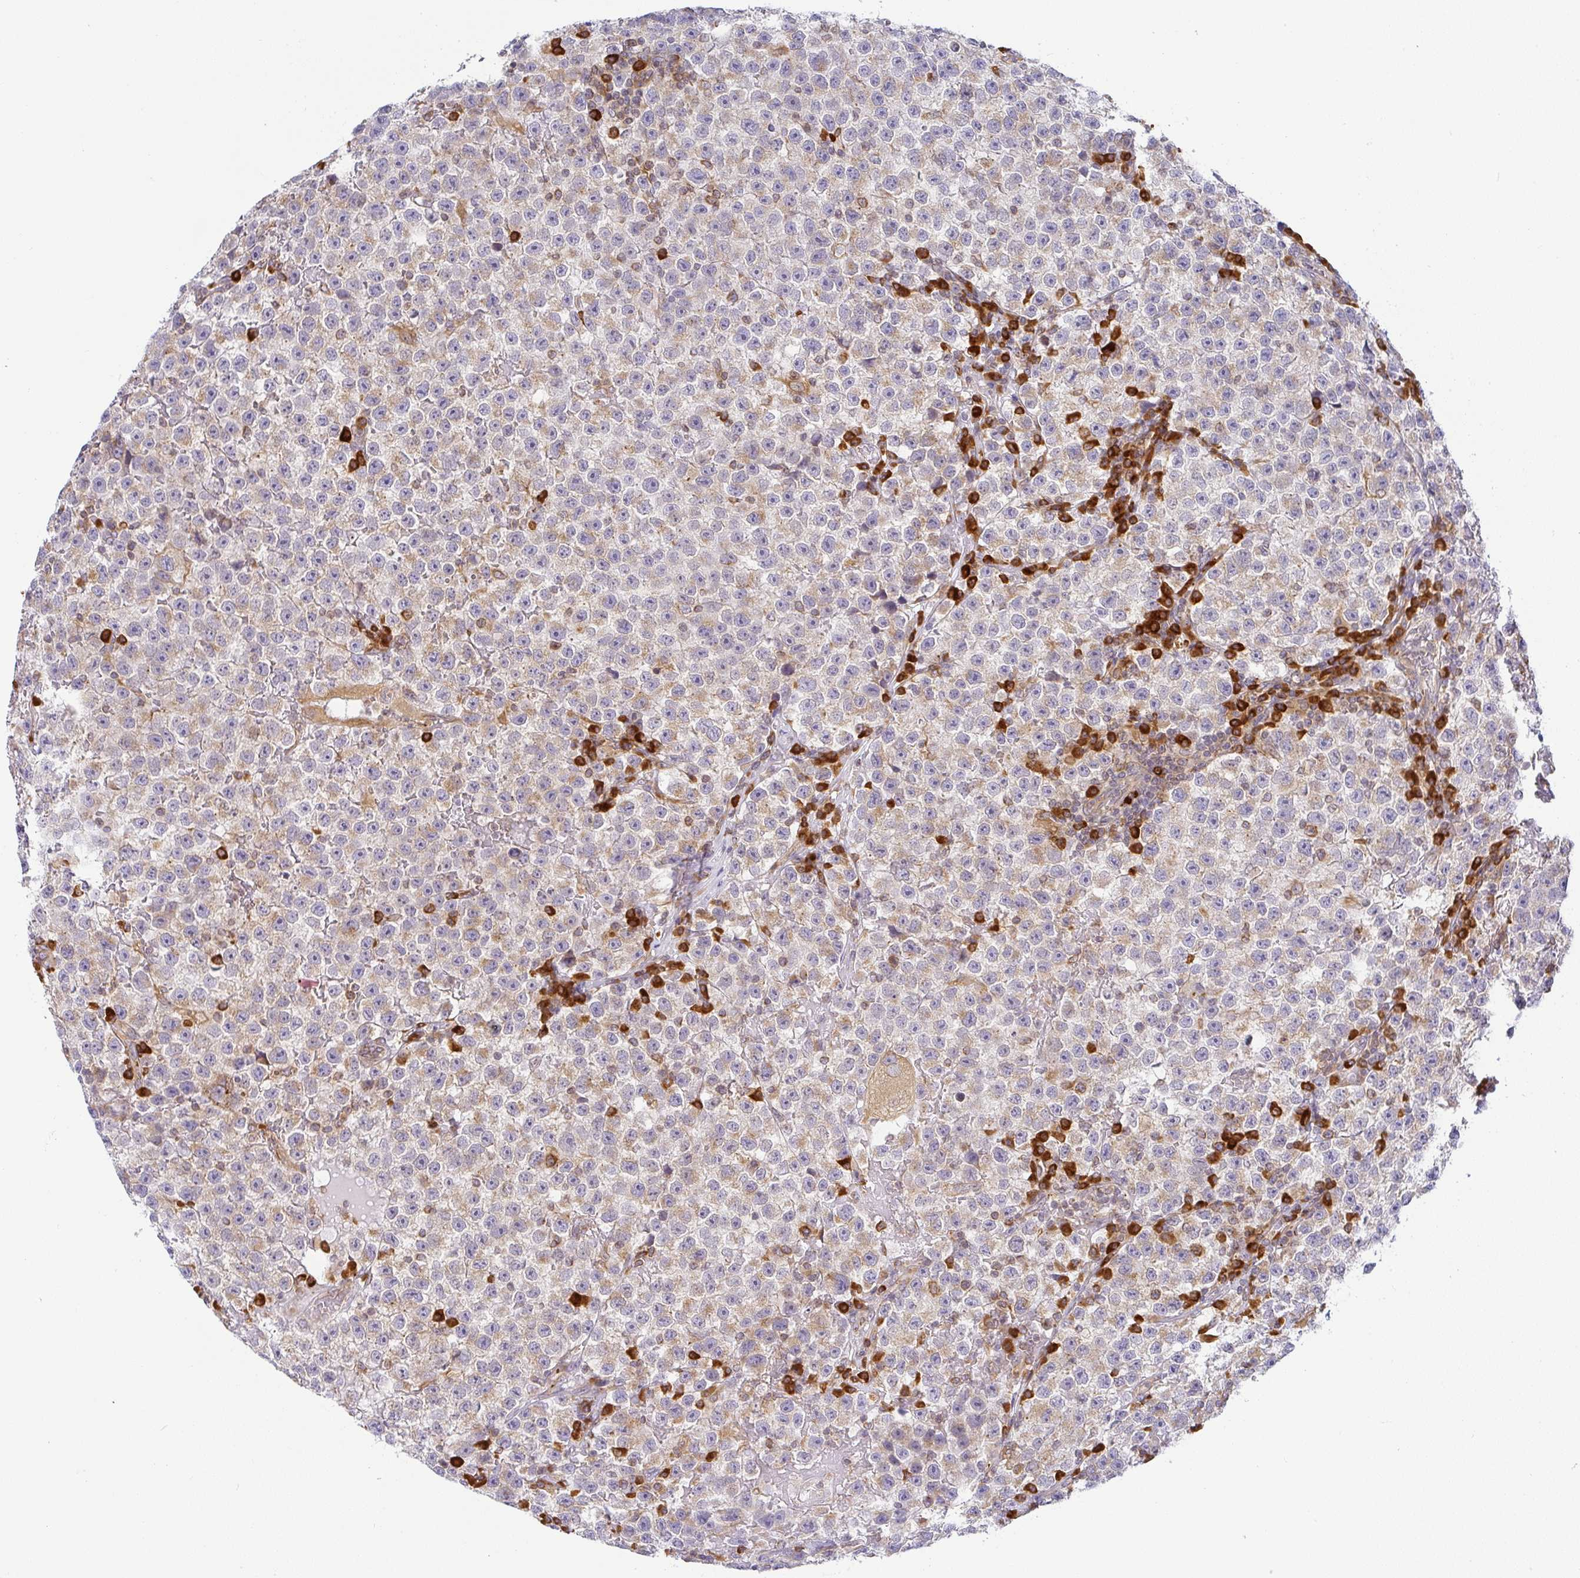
{"staining": {"intensity": "moderate", "quantity": "25%-75%", "location": "cytoplasmic/membranous"}, "tissue": "testis cancer", "cell_type": "Tumor cells", "image_type": "cancer", "snomed": [{"axis": "morphology", "description": "Seminoma, NOS"}, {"axis": "topography", "description": "Testis"}], "caption": "Tumor cells reveal medium levels of moderate cytoplasmic/membranous staining in approximately 25%-75% of cells in human seminoma (testis).", "gene": "DERL2", "patient": {"sex": "male", "age": 22}}